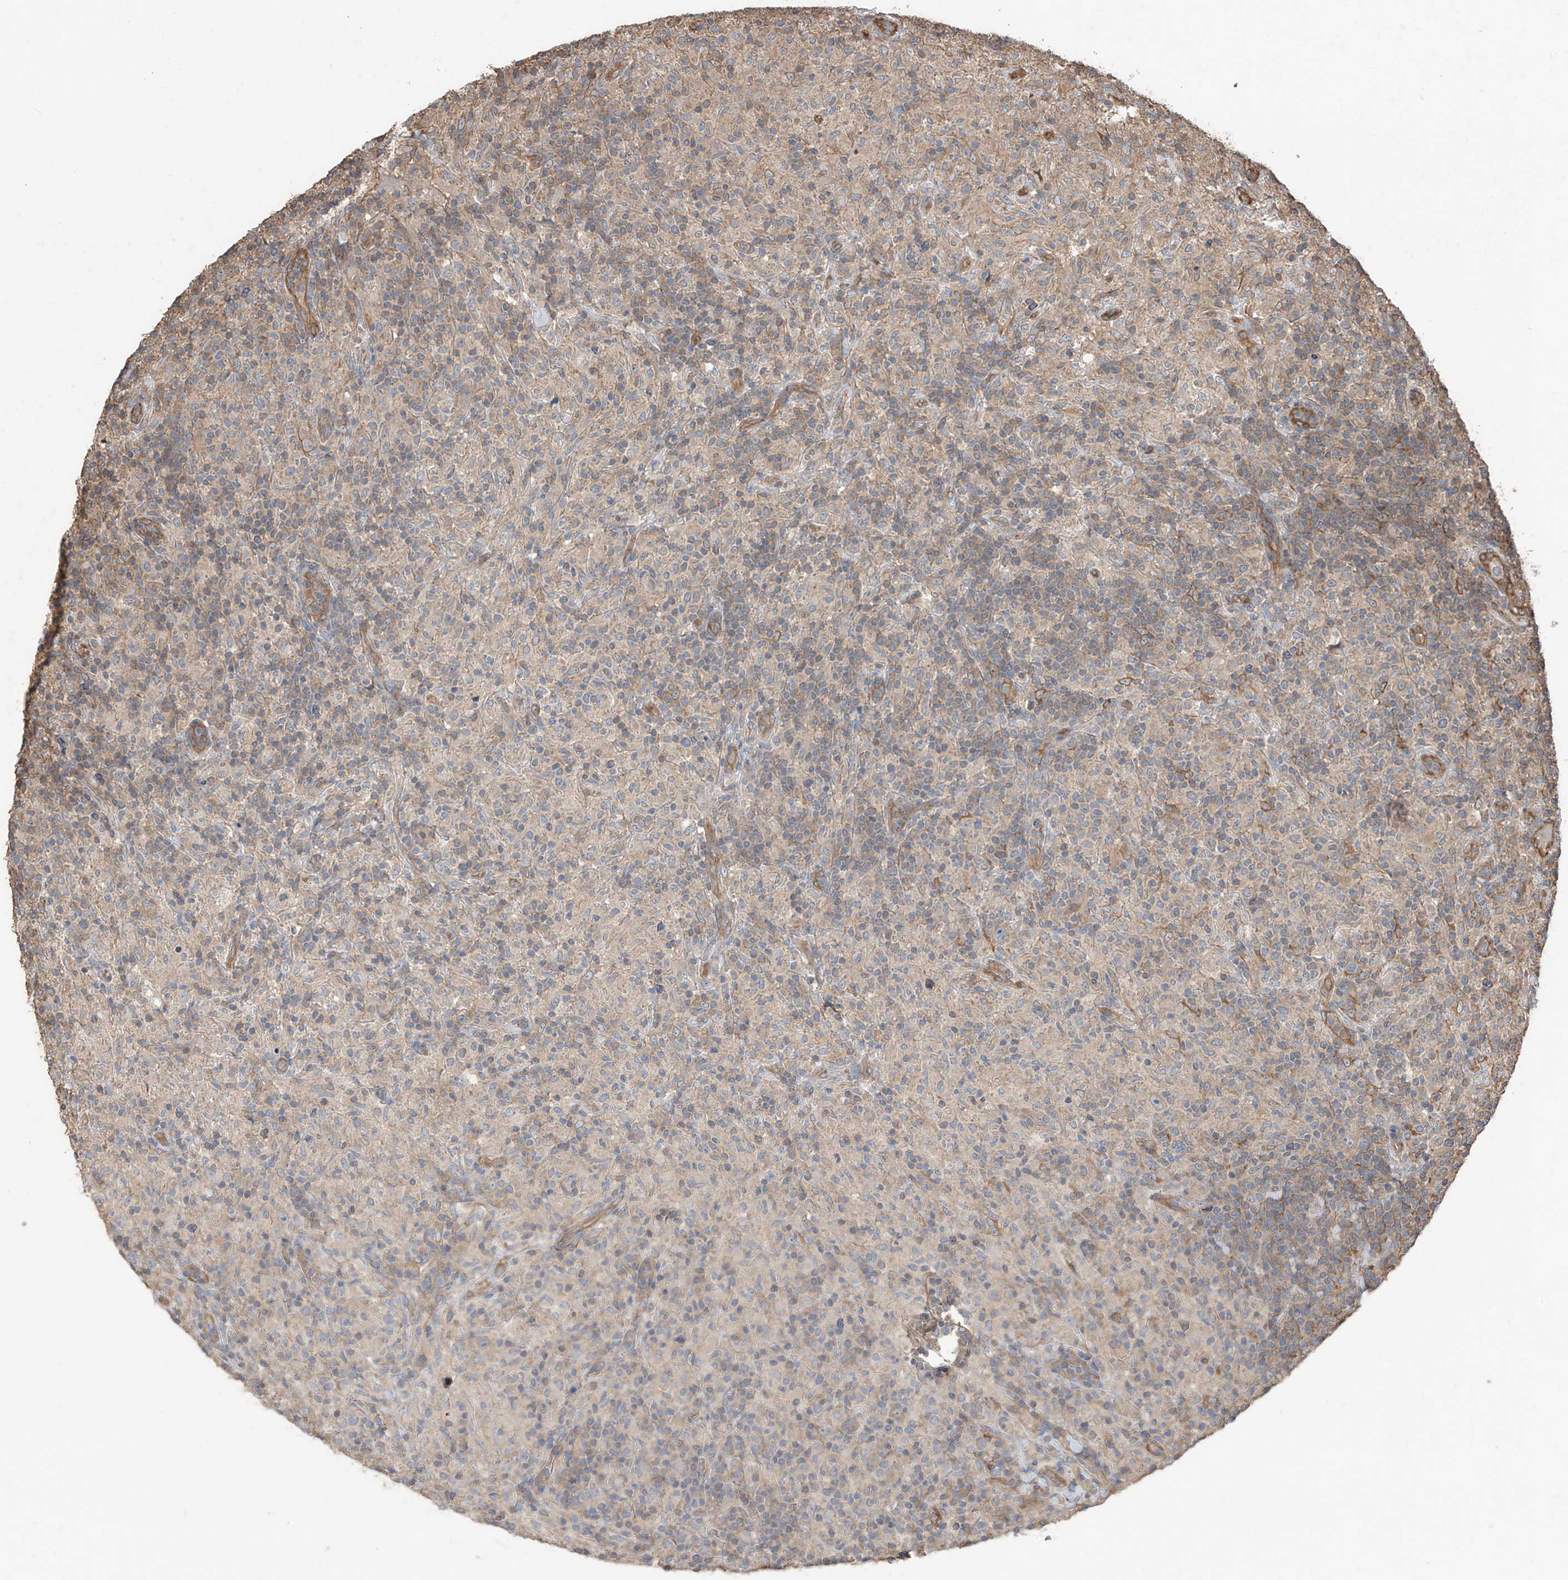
{"staining": {"intensity": "negative", "quantity": "none", "location": "none"}, "tissue": "lymphoma", "cell_type": "Tumor cells", "image_type": "cancer", "snomed": [{"axis": "morphology", "description": "Hodgkin's disease, NOS"}, {"axis": "topography", "description": "Lymph node"}], "caption": "Tumor cells are negative for protein expression in human Hodgkin's disease. (Stains: DAB (3,3'-diaminobenzidine) IHC with hematoxylin counter stain, Microscopy: brightfield microscopy at high magnification).", "gene": "AGBL5", "patient": {"sex": "male", "age": 70}}